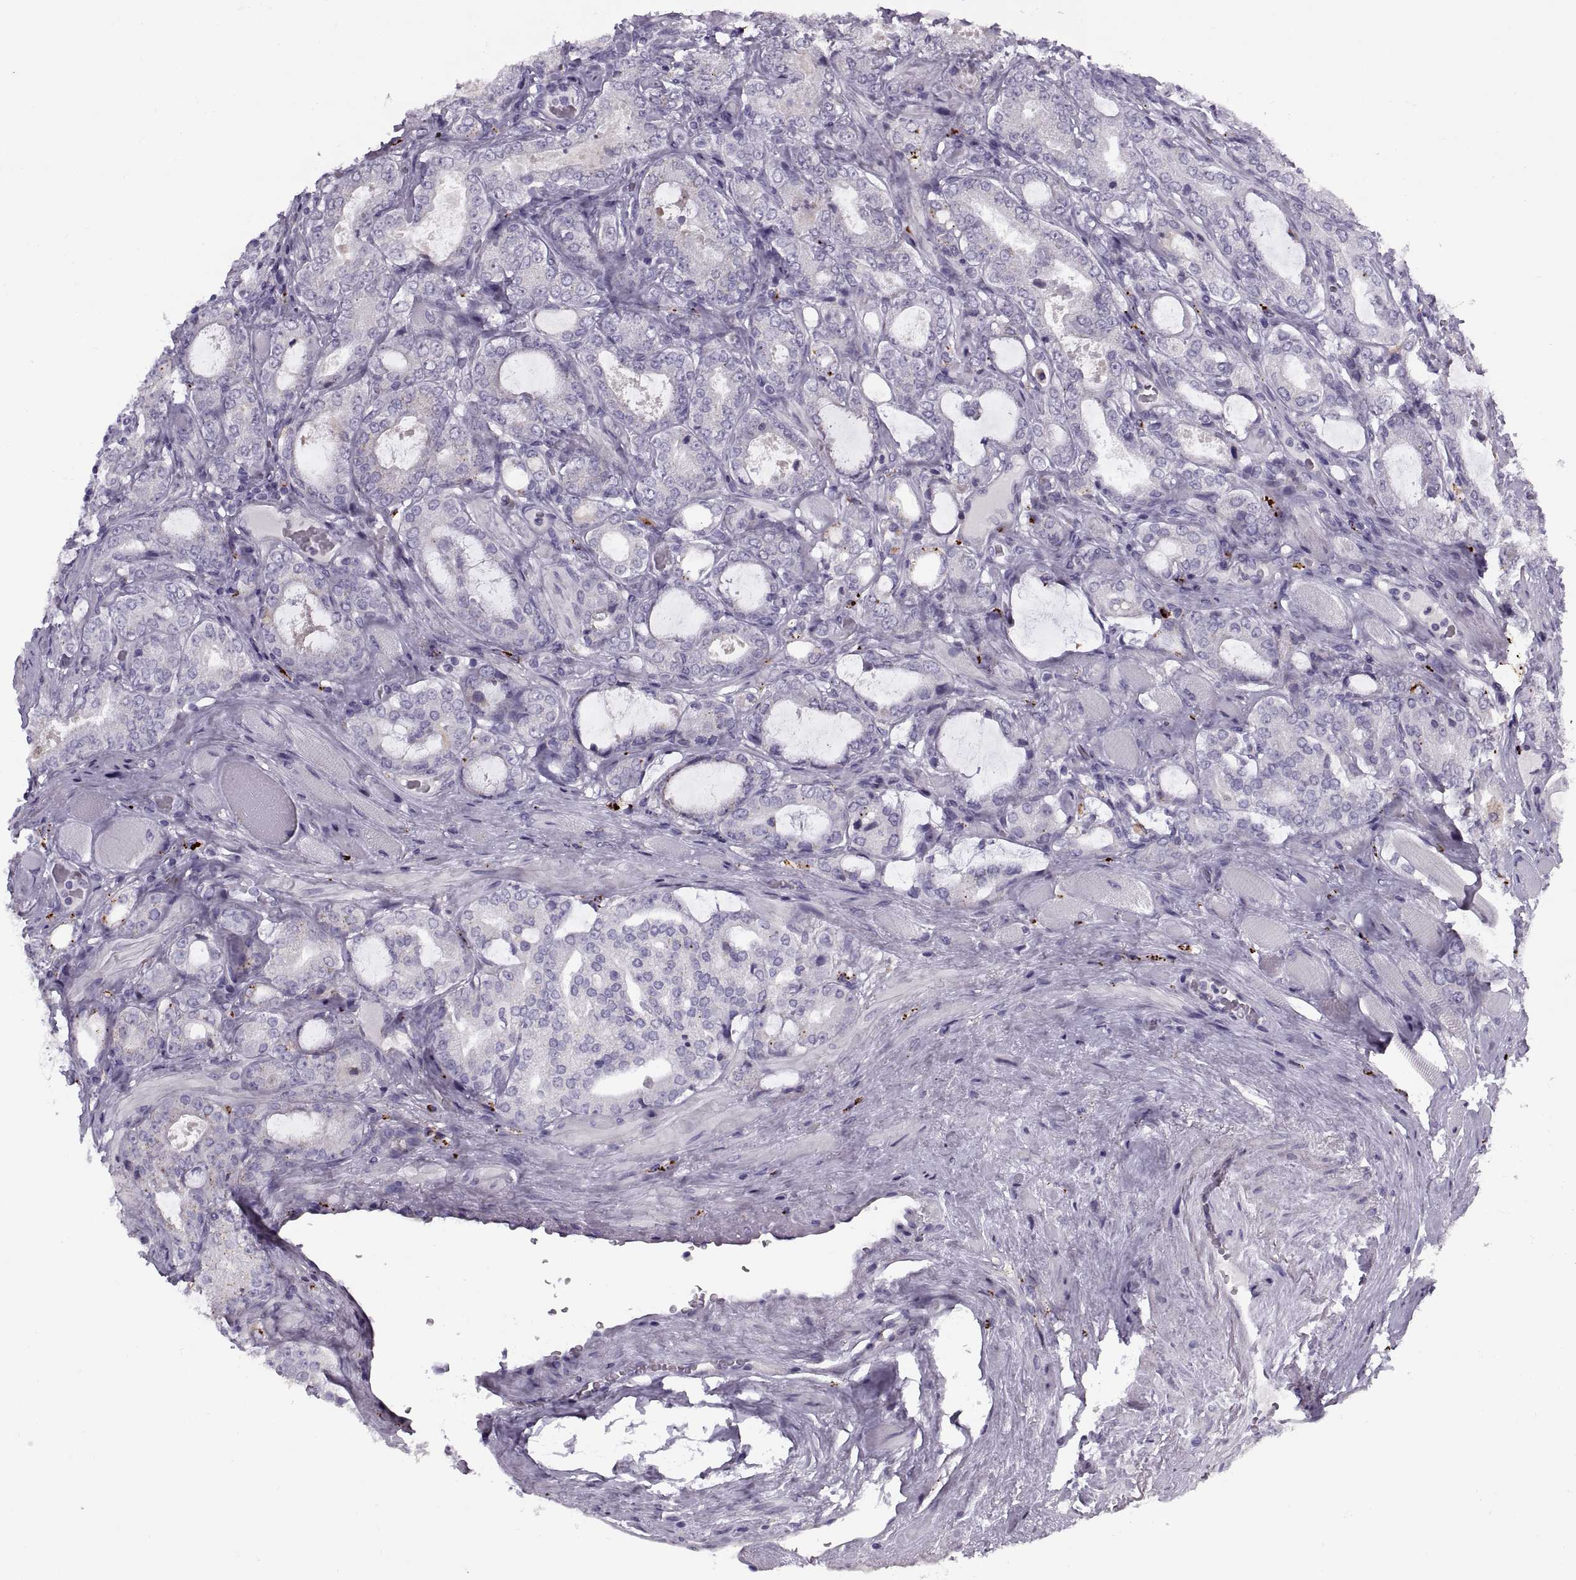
{"staining": {"intensity": "negative", "quantity": "none", "location": "none"}, "tissue": "prostate cancer", "cell_type": "Tumor cells", "image_type": "cancer", "snomed": [{"axis": "morphology", "description": "Adenocarcinoma, NOS"}, {"axis": "topography", "description": "Prostate"}], "caption": "Protein analysis of prostate cancer (adenocarcinoma) displays no significant staining in tumor cells.", "gene": "CALCR", "patient": {"sex": "male", "age": 64}}